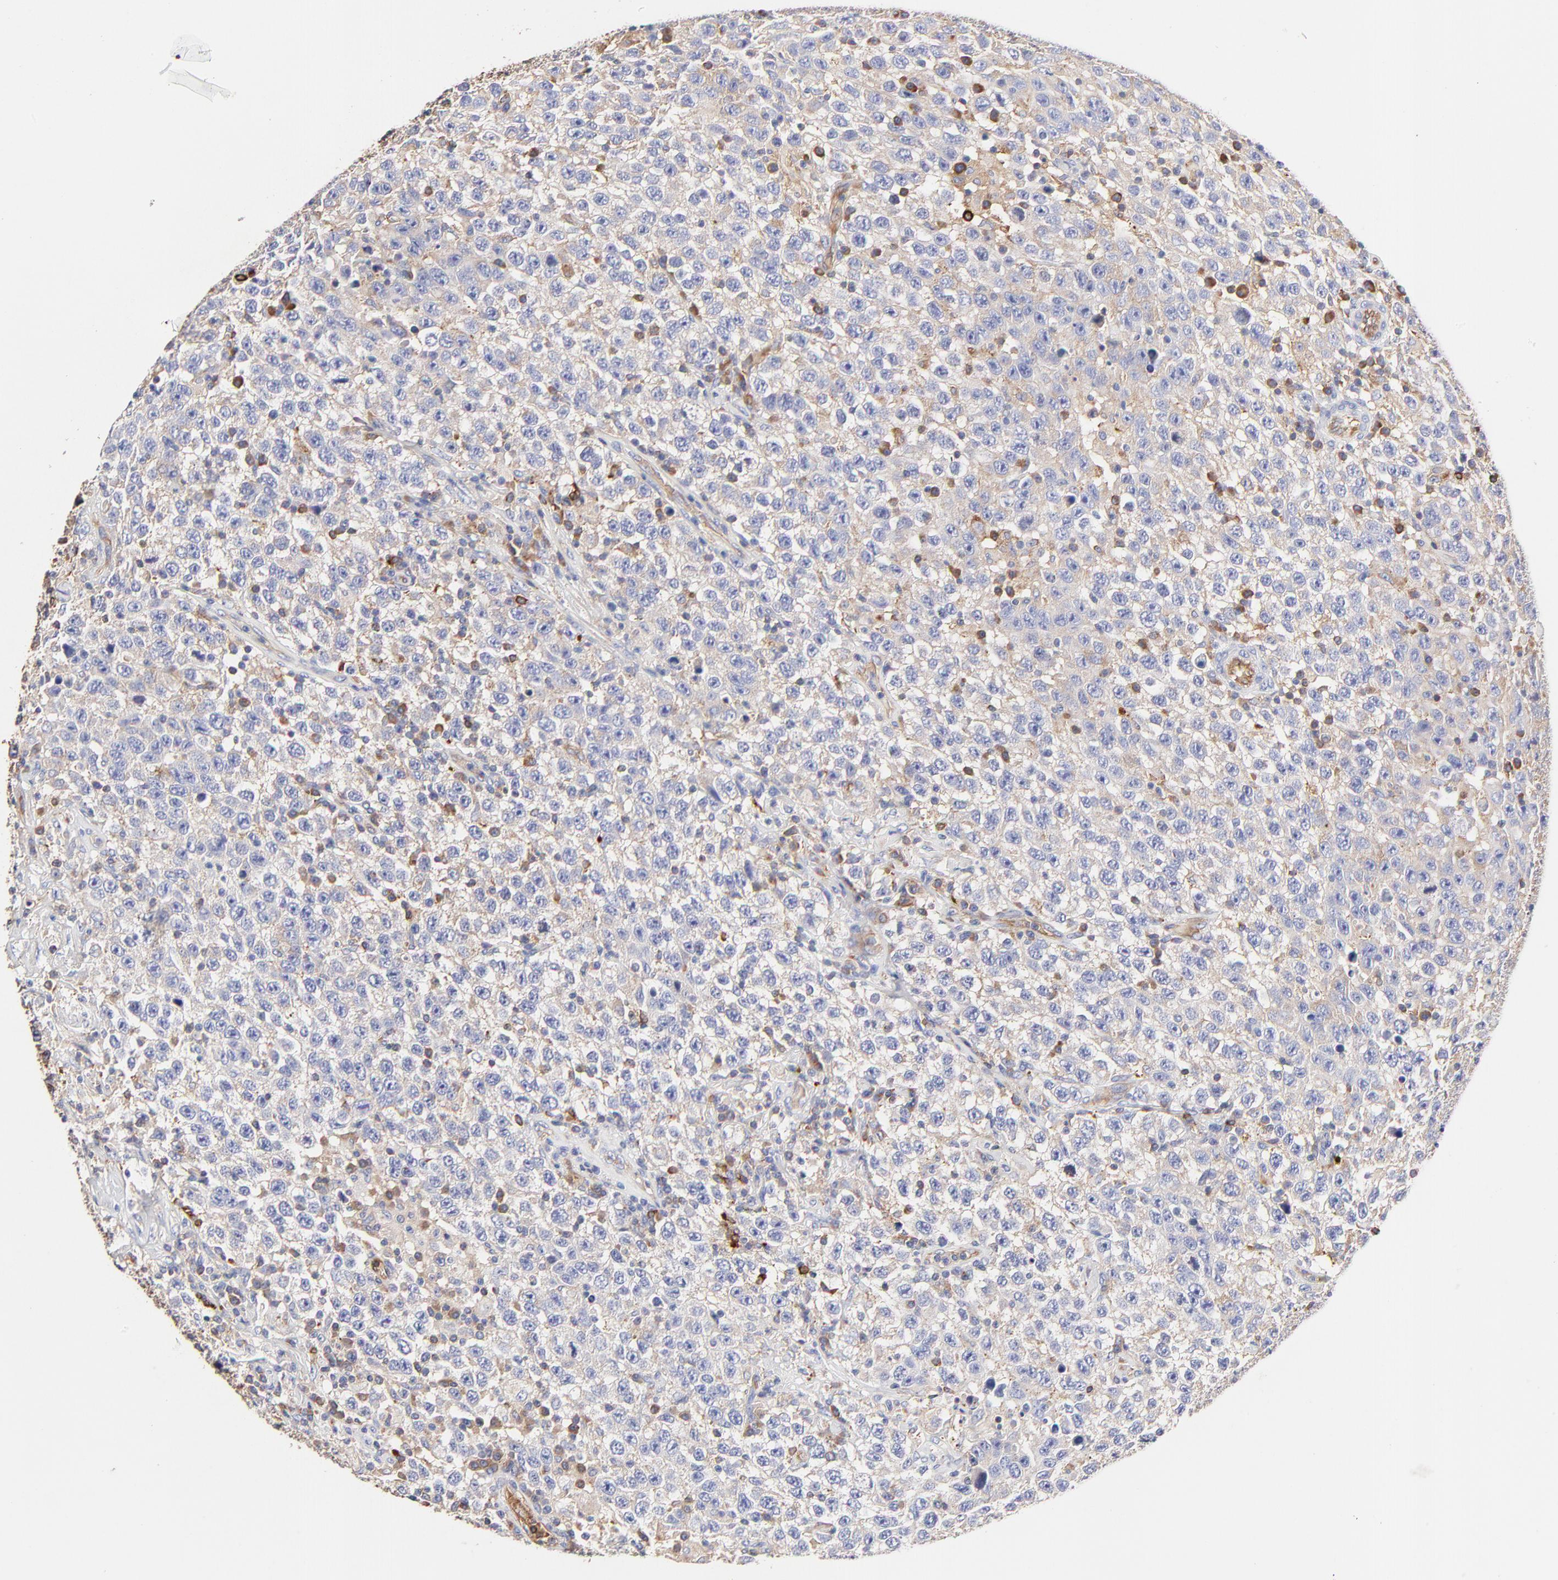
{"staining": {"intensity": "weak", "quantity": "25%-75%", "location": "cytoplasmic/membranous"}, "tissue": "testis cancer", "cell_type": "Tumor cells", "image_type": "cancer", "snomed": [{"axis": "morphology", "description": "Seminoma, NOS"}, {"axis": "topography", "description": "Testis"}], "caption": "Tumor cells display low levels of weak cytoplasmic/membranous staining in about 25%-75% of cells in testis cancer (seminoma). The protein is stained brown, and the nuclei are stained in blue (DAB IHC with brightfield microscopy, high magnification).", "gene": "CD2AP", "patient": {"sex": "male", "age": 41}}